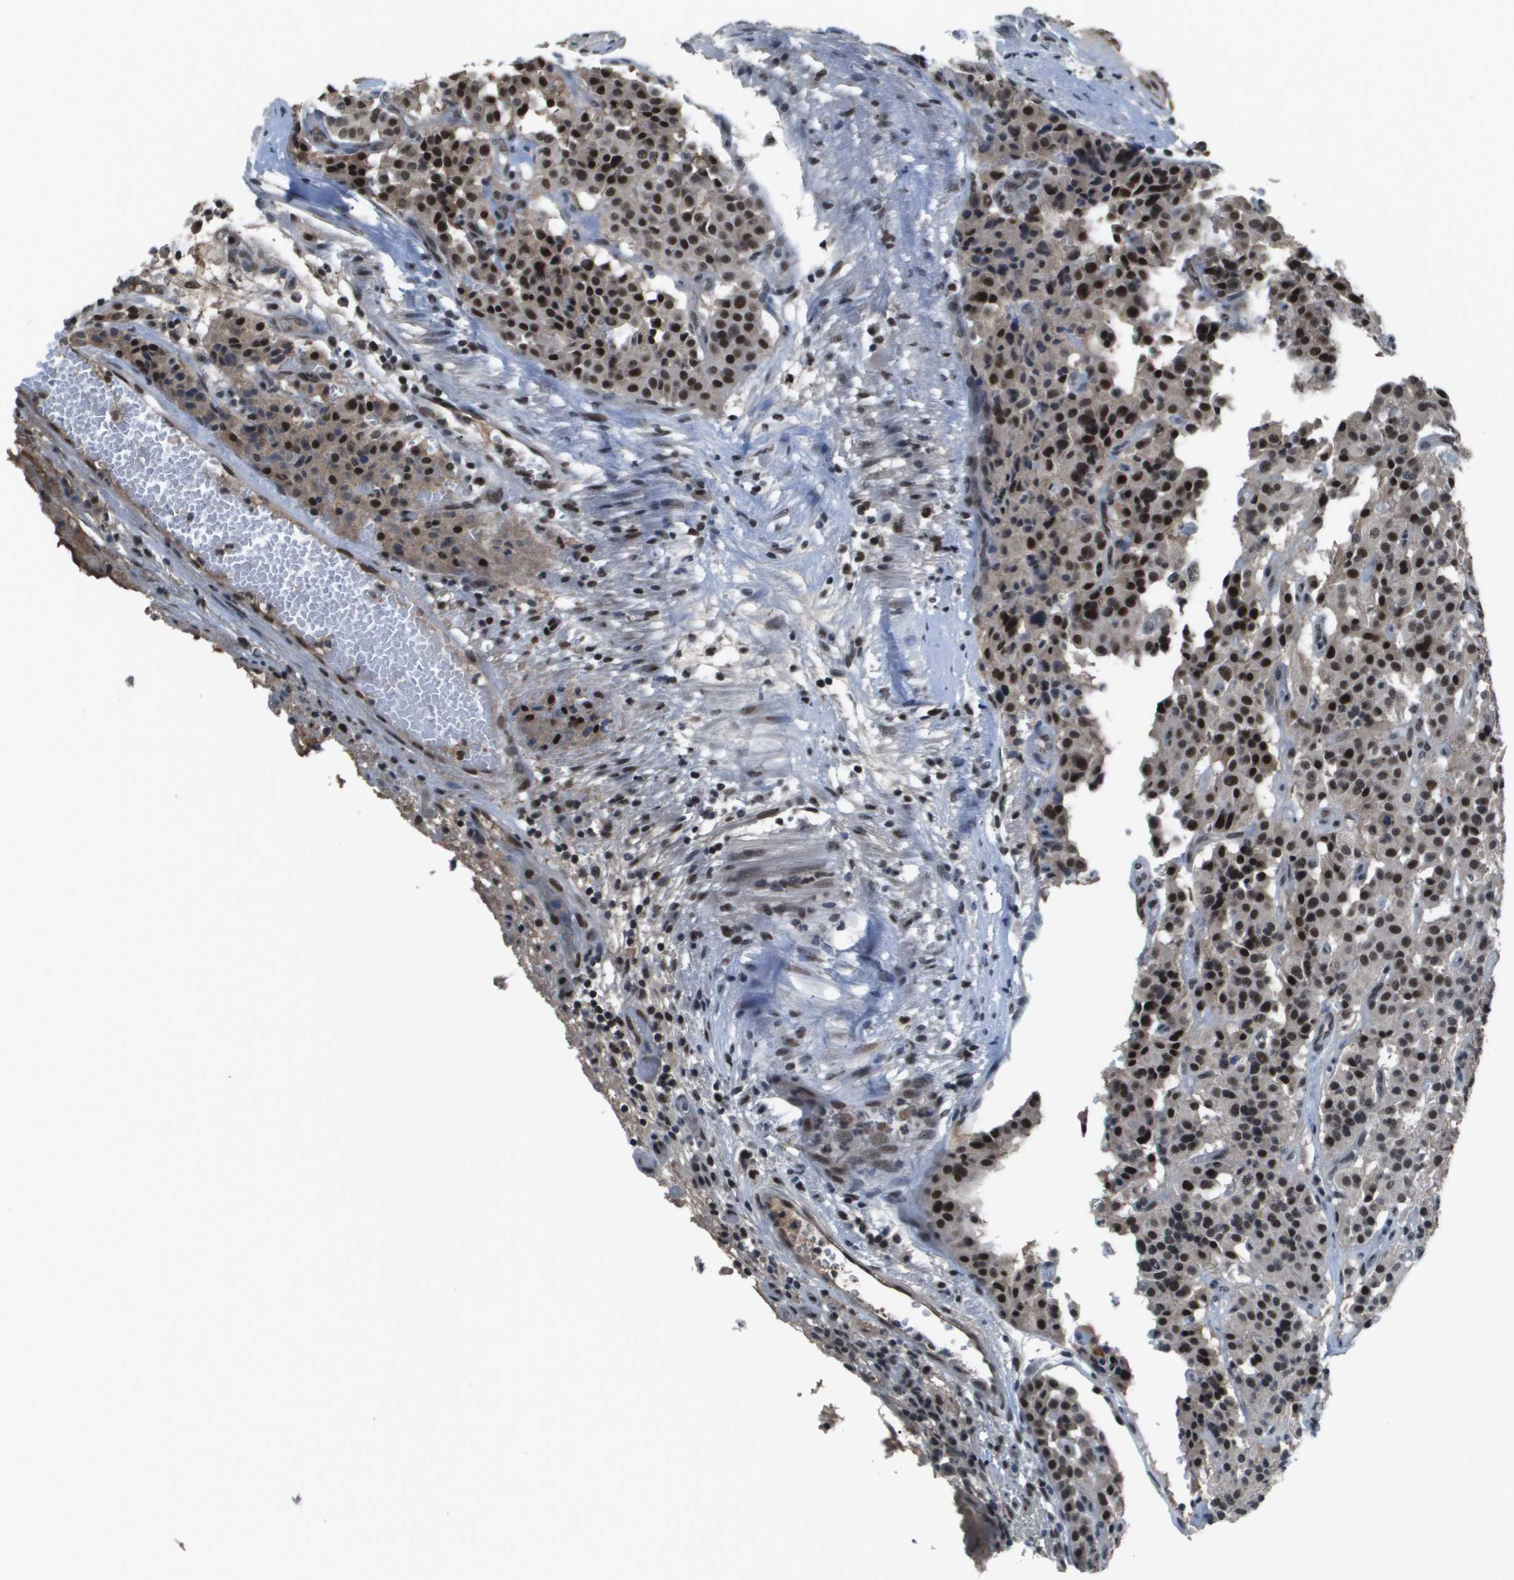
{"staining": {"intensity": "strong", "quantity": ">75%", "location": "nuclear"}, "tissue": "carcinoid", "cell_type": "Tumor cells", "image_type": "cancer", "snomed": [{"axis": "morphology", "description": "Carcinoid, malignant, NOS"}, {"axis": "topography", "description": "Lung"}], "caption": "High-magnification brightfield microscopy of carcinoid stained with DAB (brown) and counterstained with hematoxylin (blue). tumor cells exhibit strong nuclear positivity is seen in approximately>75% of cells. (Stains: DAB in brown, nuclei in blue, Microscopy: brightfield microscopy at high magnification).", "gene": "THRAP3", "patient": {"sex": "male", "age": 30}}